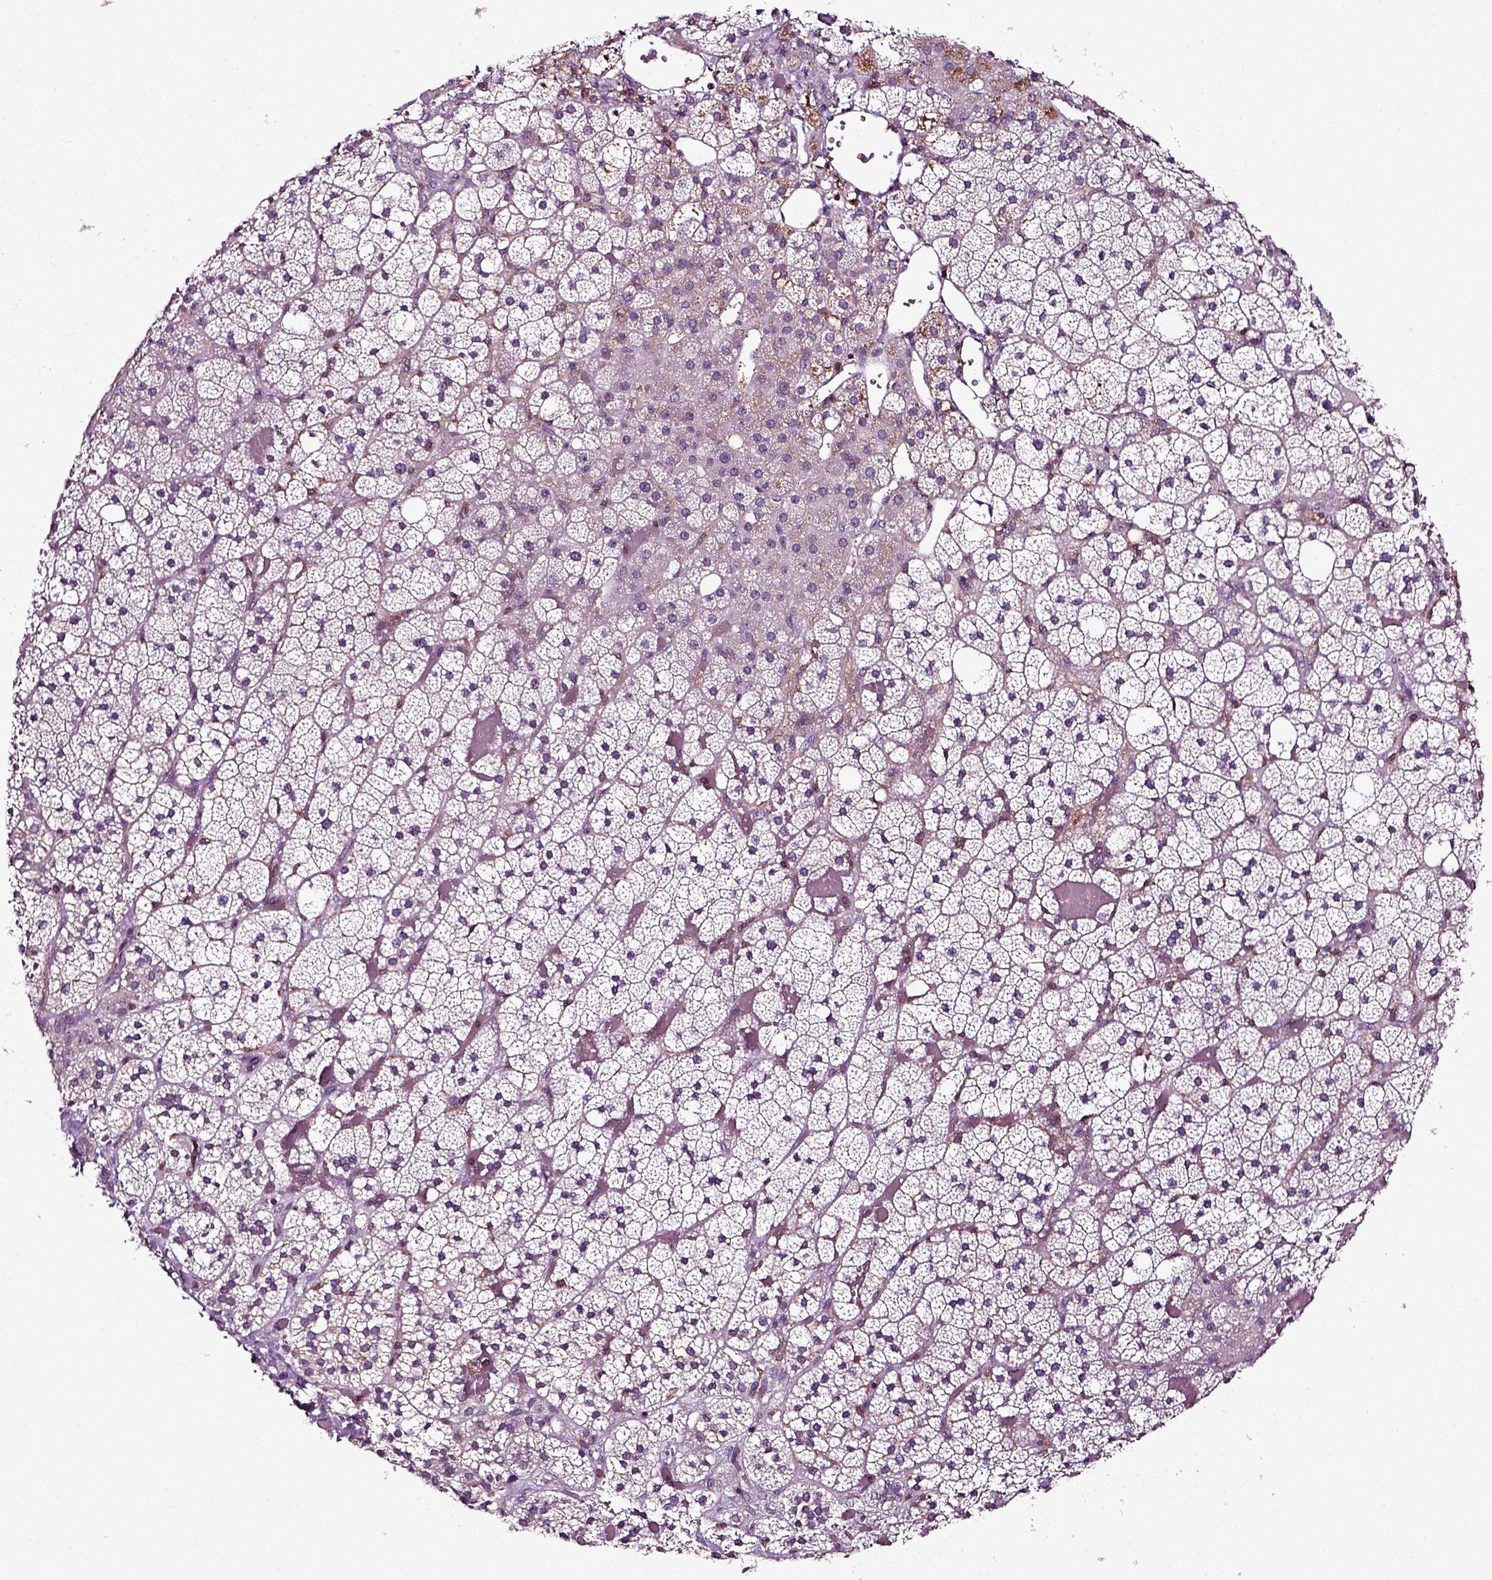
{"staining": {"intensity": "negative", "quantity": "none", "location": "none"}, "tissue": "adrenal gland", "cell_type": "Glandular cells", "image_type": "normal", "snomed": [{"axis": "morphology", "description": "Normal tissue, NOS"}, {"axis": "topography", "description": "Adrenal gland"}], "caption": "Photomicrograph shows no protein positivity in glandular cells of unremarkable adrenal gland.", "gene": "RHOF", "patient": {"sex": "male", "age": 53}}